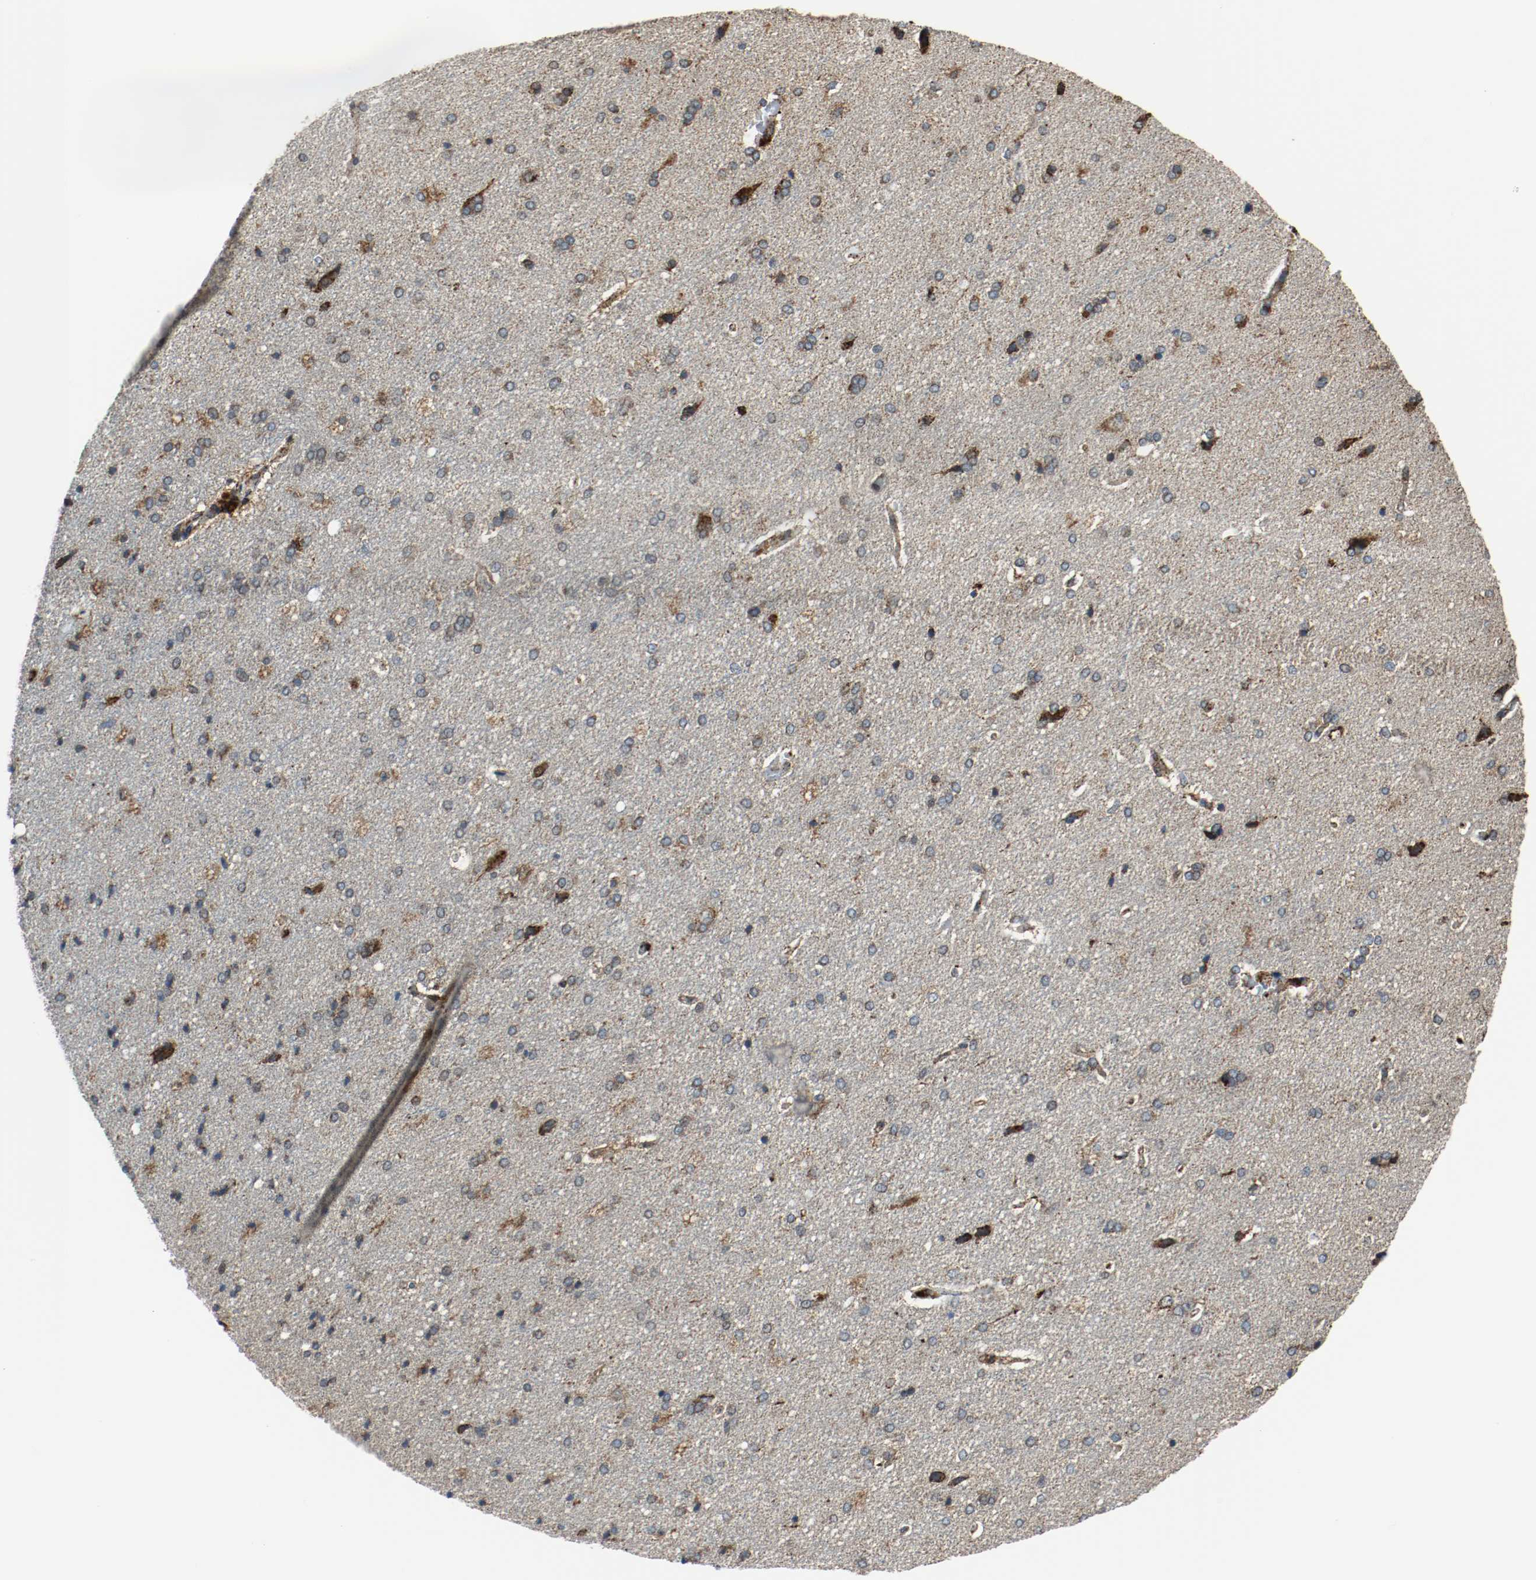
{"staining": {"intensity": "strong", "quantity": ">75%", "location": "cytoplasmic/membranous"}, "tissue": "cerebral cortex", "cell_type": "Endothelial cells", "image_type": "normal", "snomed": [{"axis": "morphology", "description": "Normal tissue, NOS"}, {"axis": "topography", "description": "Cerebral cortex"}], "caption": "Immunohistochemistry of unremarkable cerebral cortex reveals high levels of strong cytoplasmic/membranous positivity in approximately >75% of endothelial cells.", "gene": "TXNRD1", "patient": {"sex": "male", "age": 62}}